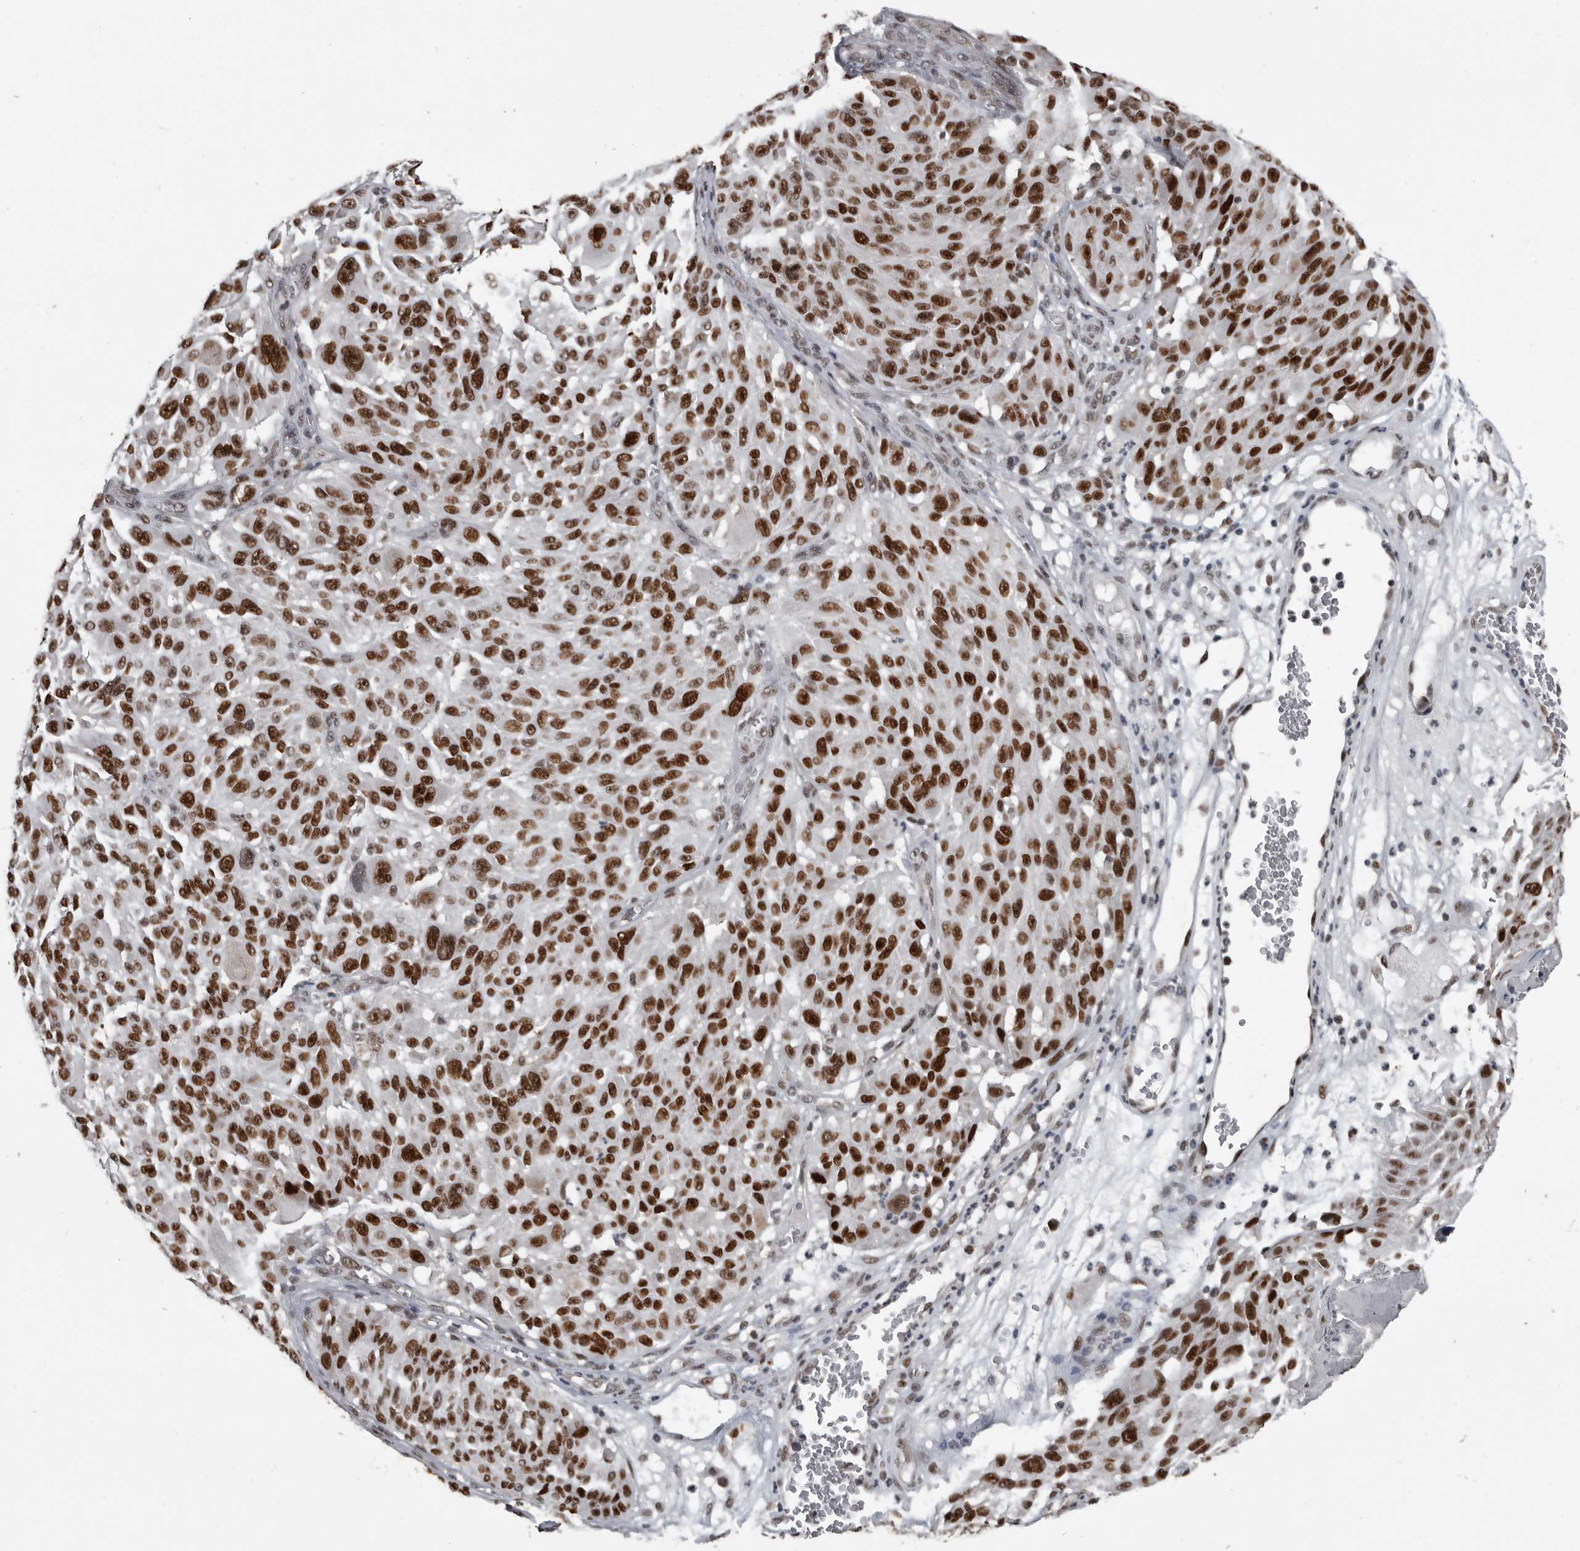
{"staining": {"intensity": "strong", "quantity": ">75%", "location": "nuclear"}, "tissue": "melanoma", "cell_type": "Tumor cells", "image_type": "cancer", "snomed": [{"axis": "morphology", "description": "Malignant melanoma, NOS"}, {"axis": "topography", "description": "Skin"}], "caption": "Human melanoma stained with a protein marker exhibits strong staining in tumor cells.", "gene": "CHD1L", "patient": {"sex": "male", "age": 83}}